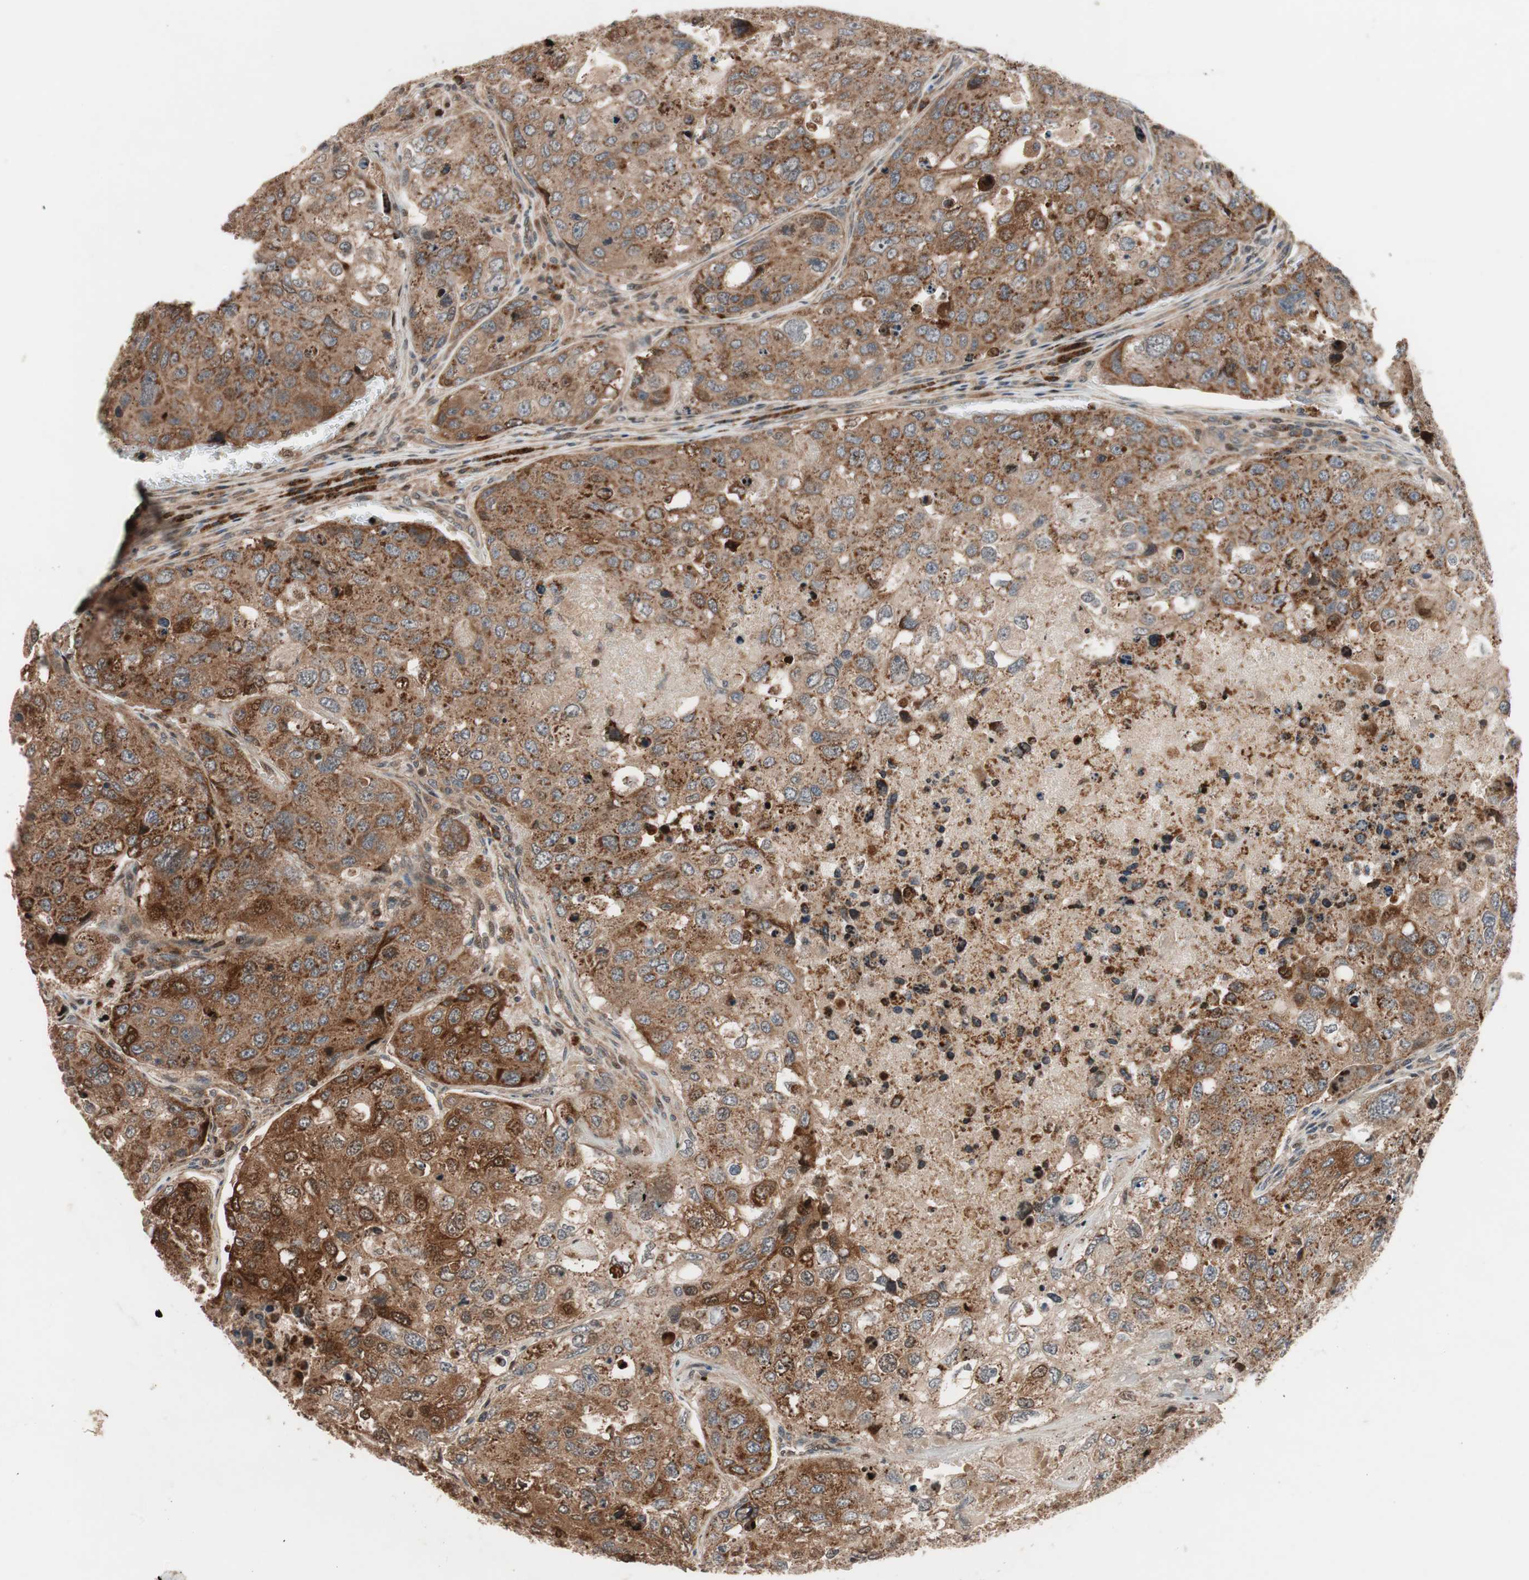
{"staining": {"intensity": "strong", "quantity": ">75%", "location": "cytoplasmic/membranous"}, "tissue": "urothelial cancer", "cell_type": "Tumor cells", "image_type": "cancer", "snomed": [{"axis": "morphology", "description": "Urothelial carcinoma, High grade"}, {"axis": "topography", "description": "Lymph node"}, {"axis": "topography", "description": "Urinary bladder"}], "caption": "This photomicrograph displays urothelial carcinoma (high-grade) stained with IHC to label a protein in brown. The cytoplasmic/membranous of tumor cells show strong positivity for the protein. Nuclei are counter-stained blue.", "gene": "NF2", "patient": {"sex": "male", "age": 51}}